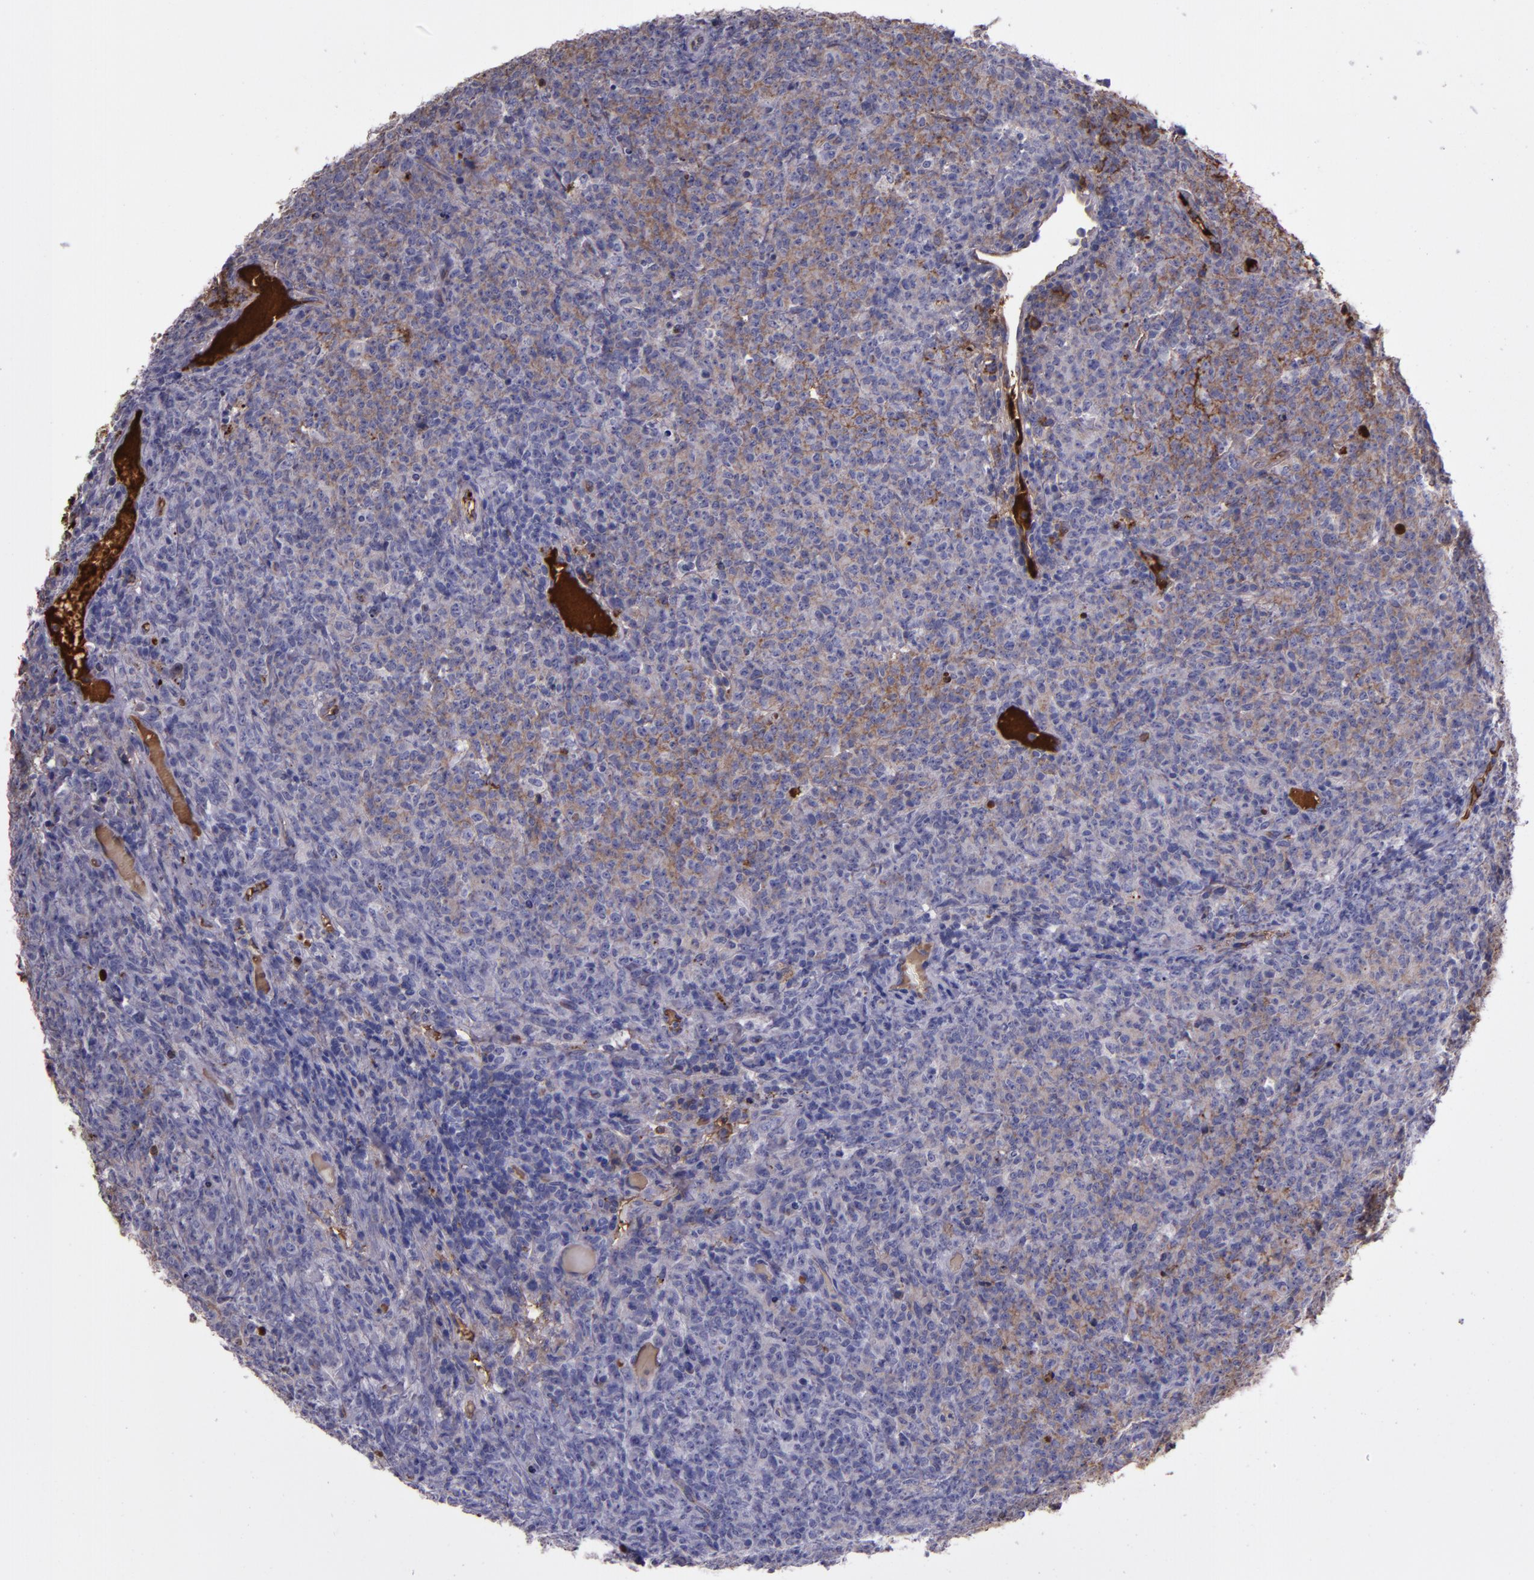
{"staining": {"intensity": "weak", "quantity": "<25%", "location": "cytoplasmic/membranous"}, "tissue": "lymphoma", "cell_type": "Tumor cells", "image_type": "cancer", "snomed": [{"axis": "morphology", "description": "Malignant lymphoma, non-Hodgkin's type, High grade"}, {"axis": "topography", "description": "Tonsil"}], "caption": "DAB (3,3'-diaminobenzidine) immunohistochemical staining of human malignant lymphoma, non-Hodgkin's type (high-grade) shows no significant staining in tumor cells.", "gene": "A2M", "patient": {"sex": "female", "age": 36}}